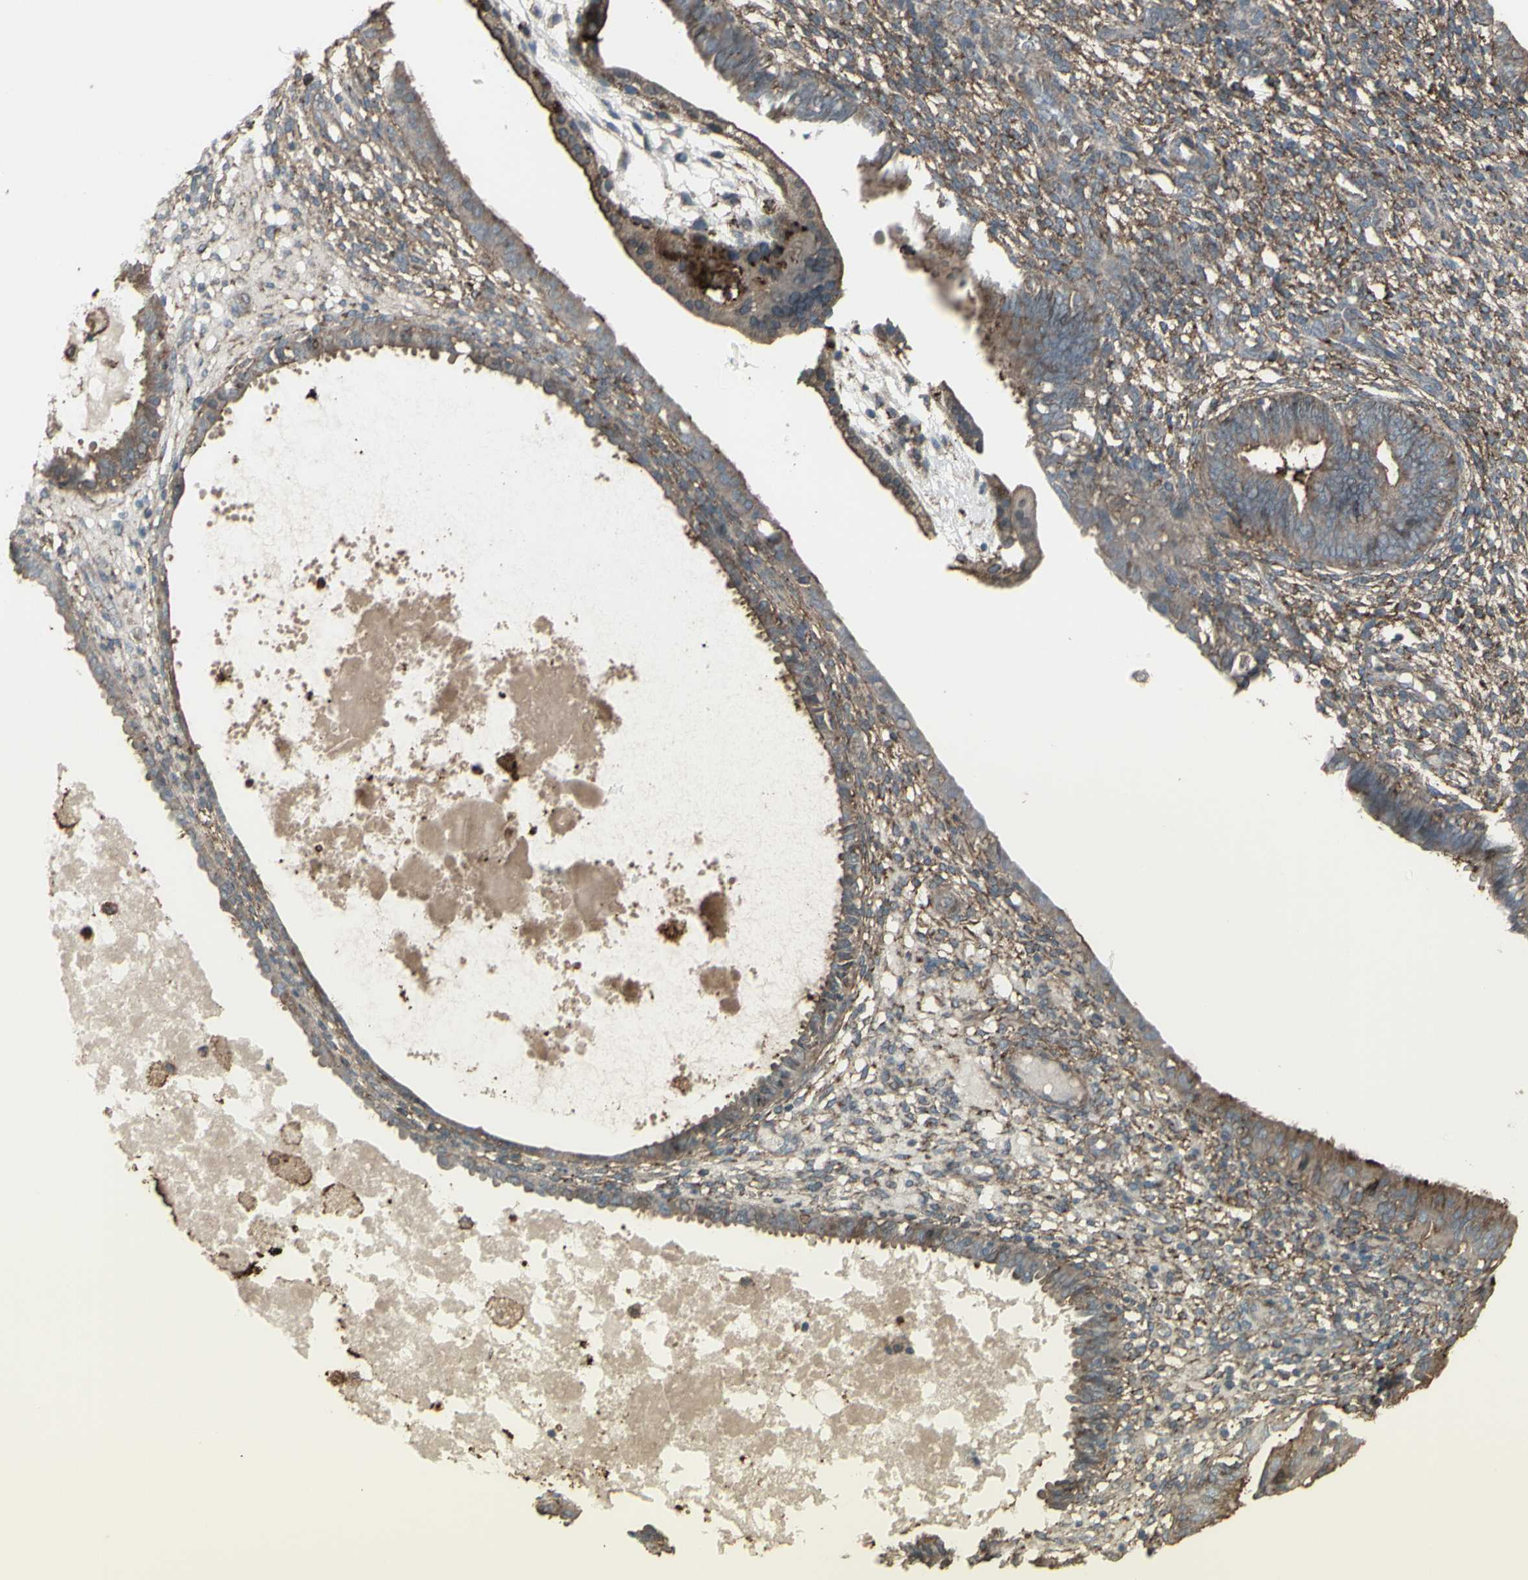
{"staining": {"intensity": "moderate", "quantity": ">75%", "location": "cytoplasmic/membranous"}, "tissue": "endometrium", "cell_type": "Cells in endometrial stroma", "image_type": "normal", "snomed": [{"axis": "morphology", "description": "Normal tissue, NOS"}, {"axis": "topography", "description": "Endometrium"}], "caption": "Brown immunohistochemical staining in benign human endometrium displays moderate cytoplasmic/membranous positivity in about >75% of cells in endometrial stroma. (DAB (3,3'-diaminobenzidine) = brown stain, brightfield microscopy at high magnification).", "gene": "SMO", "patient": {"sex": "female", "age": 61}}